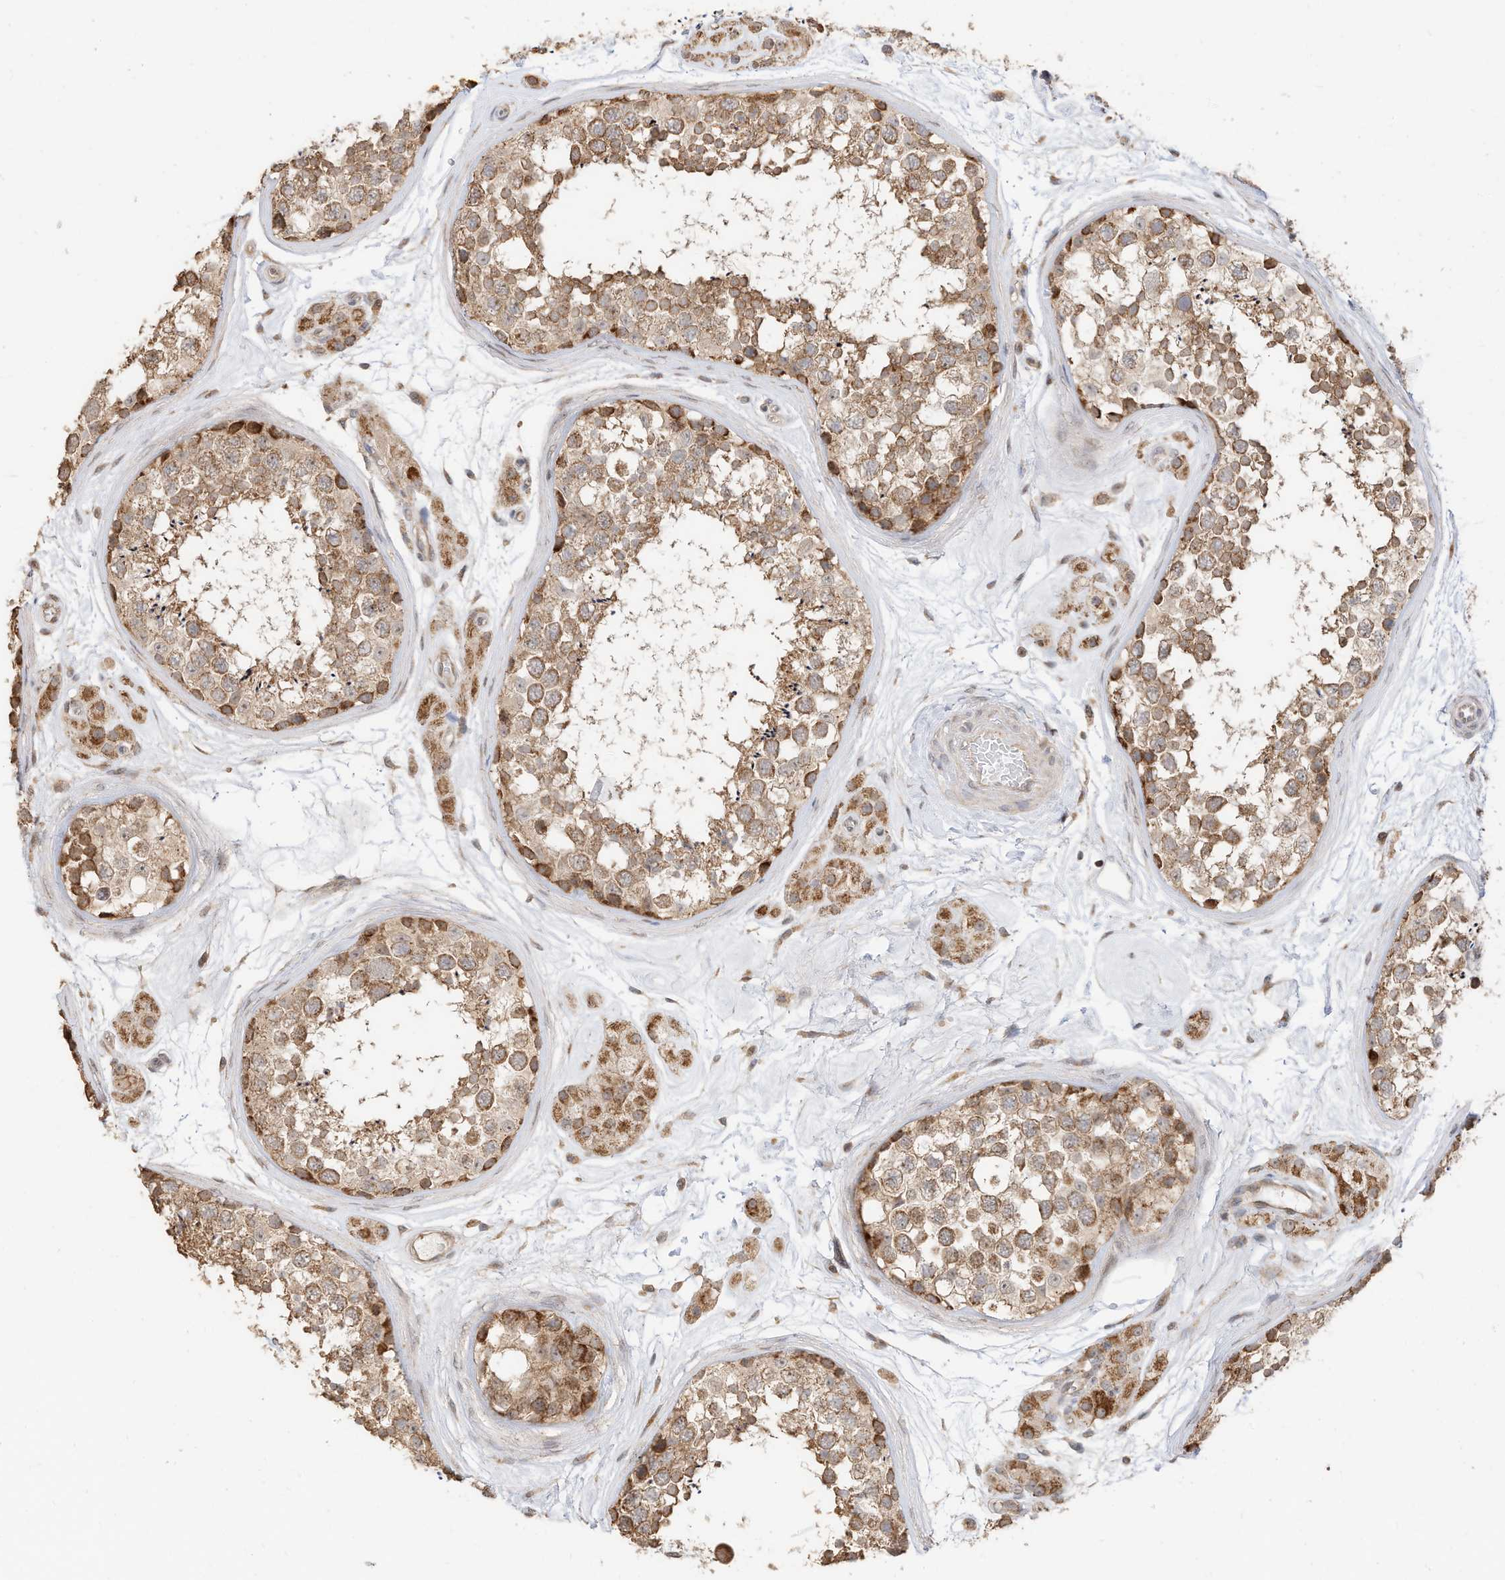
{"staining": {"intensity": "strong", "quantity": "<25%", "location": "cytoplasmic/membranous"}, "tissue": "testis", "cell_type": "Cells in seminiferous ducts", "image_type": "normal", "snomed": [{"axis": "morphology", "description": "Normal tissue, NOS"}, {"axis": "topography", "description": "Testis"}], "caption": "Immunohistochemical staining of normal testis shows strong cytoplasmic/membranous protein expression in about <25% of cells in seminiferous ducts.", "gene": "CAGE1", "patient": {"sex": "male", "age": 56}}